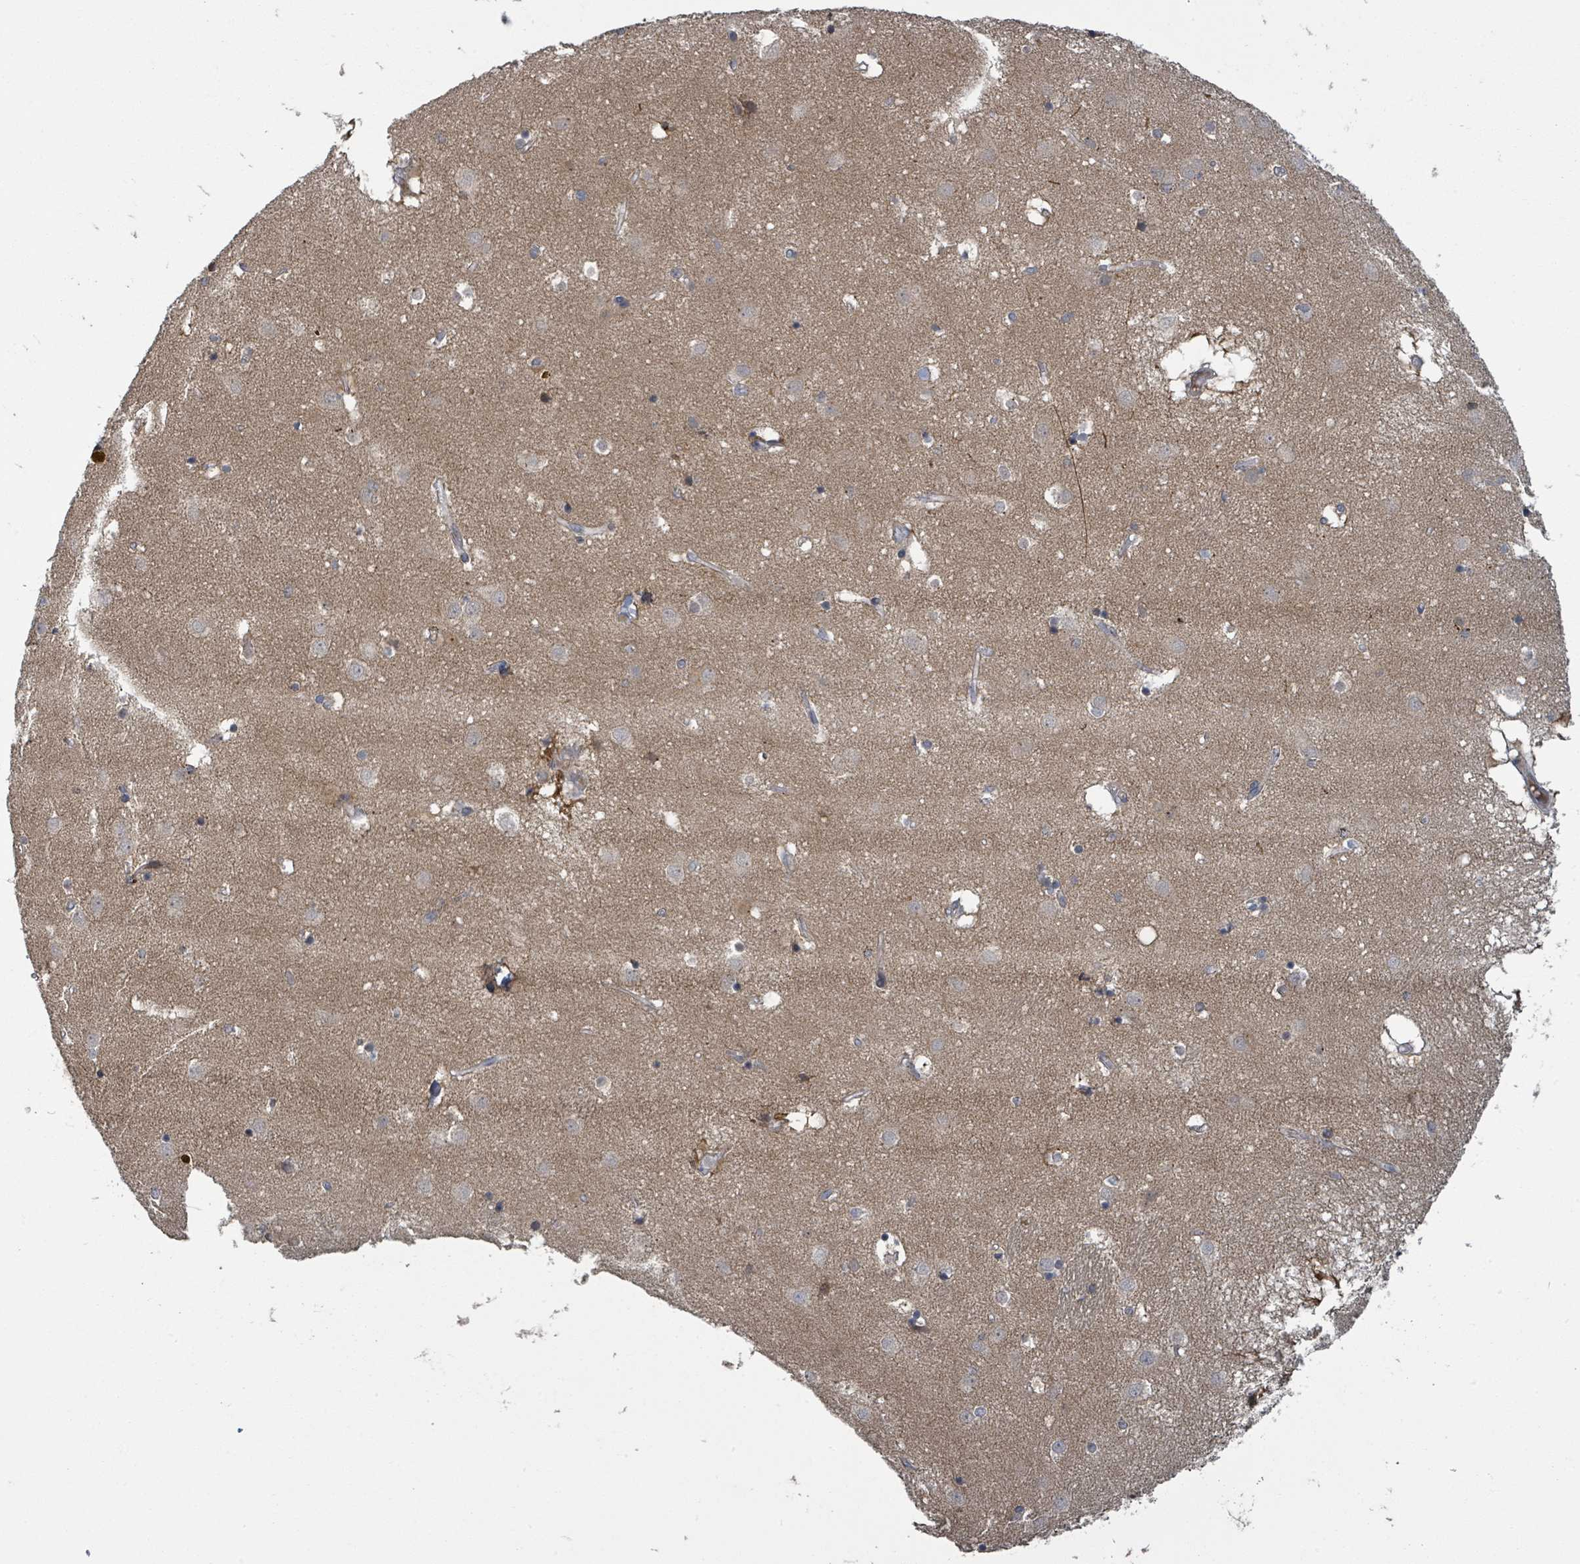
{"staining": {"intensity": "negative", "quantity": "none", "location": "none"}, "tissue": "caudate", "cell_type": "Glial cells", "image_type": "normal", "snomed": [{"axis": "morphology", "description": "Normal tissue, NOS"}, {"axis": "topography", "description": "Lateral ventricle wall"}], "caption": "Human caudate stained for a protein using immunohistochemistry shows no positivity in glial cells.", "gene": "CCDC121", "patient": {"sex": "male", "age": 70}}